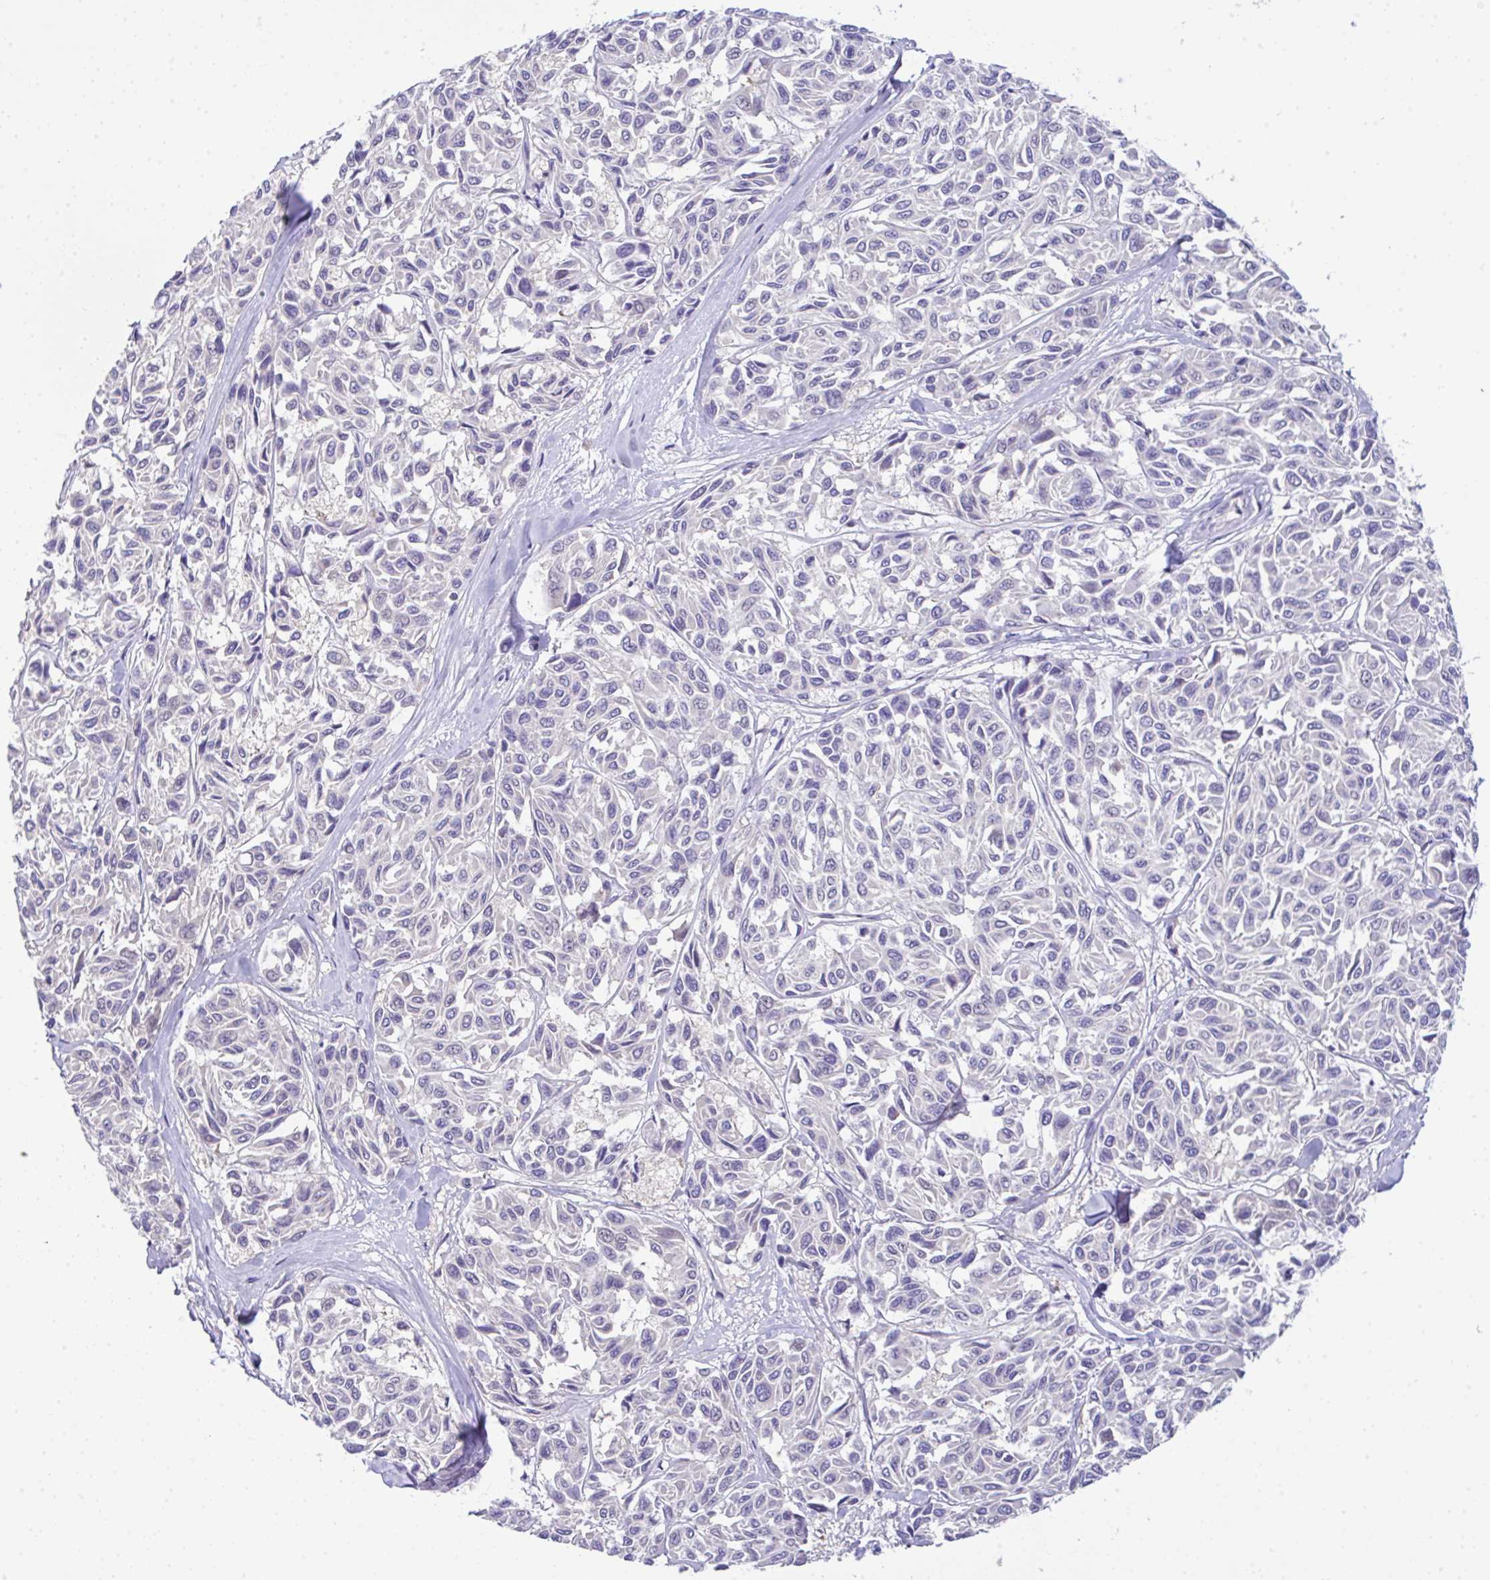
{"staining": {"intensity": "negative", "quantity": "none", "location": "none"}, "tissue": "melanoma", "cell_type": "Tumor cells", "image_type": "cancer", "snomed": [{"axis": "morphology", "description": "Malignant melanoma, NOS"}, {"axis": "topography", "description": "Skin"}], "caption": "DAB immunohistochemical staining of human malignant melanoma exhibits no significant expression in tumor cells.", "gene": "SERPINE3", "patient": {"sex": "female", "age": 66}}